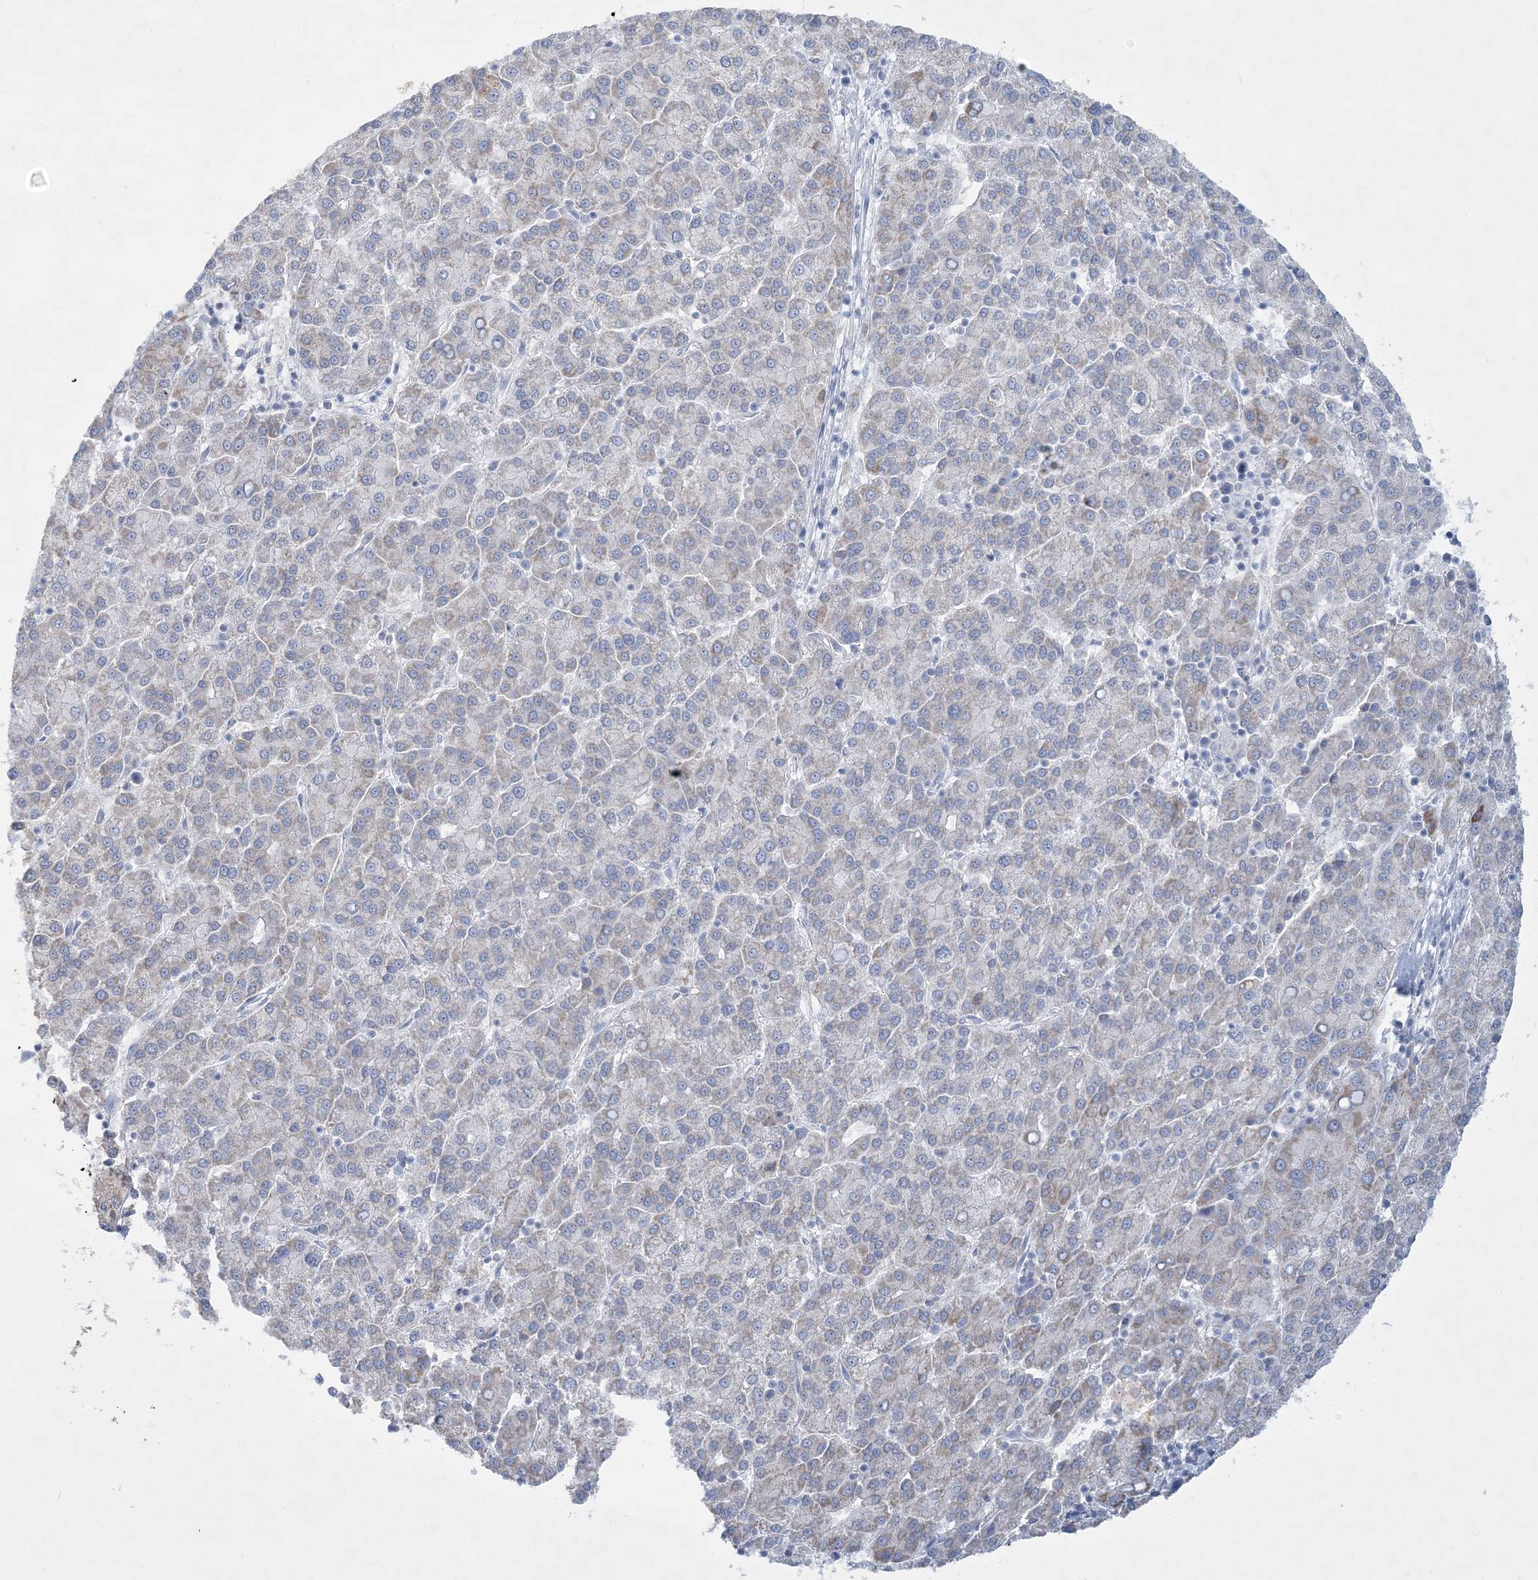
{"staining": {"intensity": "weak", "quantity": "<25%", "location": "cytoplasmic/membranous"}, "tissue": "liver cancer", "cell_type": "Tumor cells", "image_type": "cancer", "snomed": [{"axis": "morphology", "description": "Carcinoma, Hepatocellular, NOS"}, {"axis": "topography", "description": "Liver"}], "caption": "Immunohistochemistry (IHC) photomicrograph of liver hepatocellular carcinoma stained for a protein (brown), which demonstrates no expression in tumor cells. (DAB (3,3'-diaminobenzidine) immunohistochemistry visualized using brightfield microscopy, high magnification).", "gene": "TBC1D7", "patient": {"sex": "female", "age": 58}}